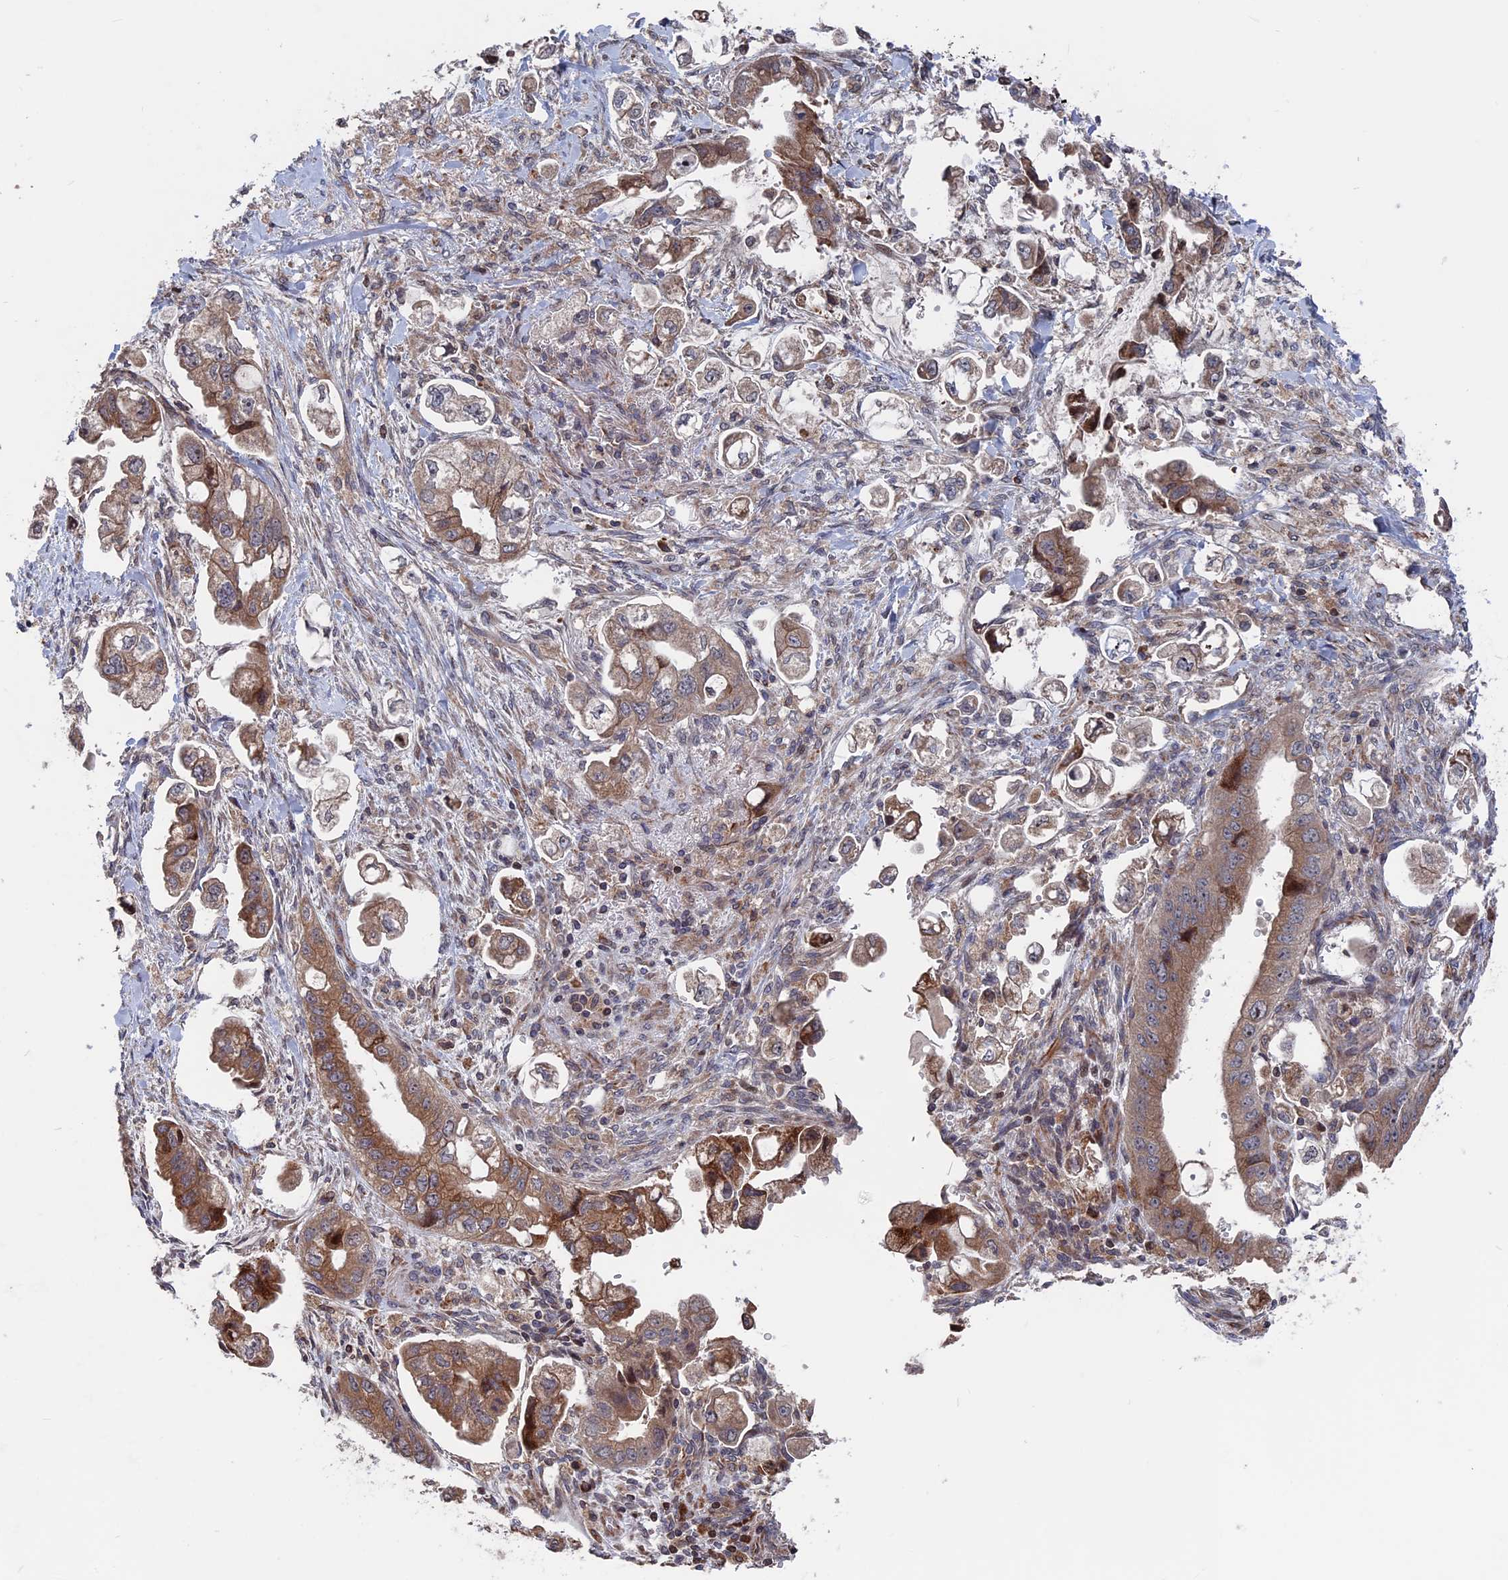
{"staining": {"intensity": "moderate", "quantity": ">75%", "location": "cytoplasmic/membranous,nuclear"}, "tissue": "stomach cancer", "cell_type": "Tumor cells", "image_type": "cancer", "snomed": [{"axis": "morphology", "description": "Adenocarcinoma, NOS"}, {"axis": "topography", "description": "Stomach"}], "caption": "Immunohistochemical staining of human adenocarcinoma (stomach) reveals medium levels of moderate cytoplasmic/membranous and nuclear protein positivity in approximately >75% of tumor cells. (DAB IHC, brown staining for protein, blue staining for nuclei).", "gene": "PLA2G15", "patient": {"sex": "male", "age": 62}}